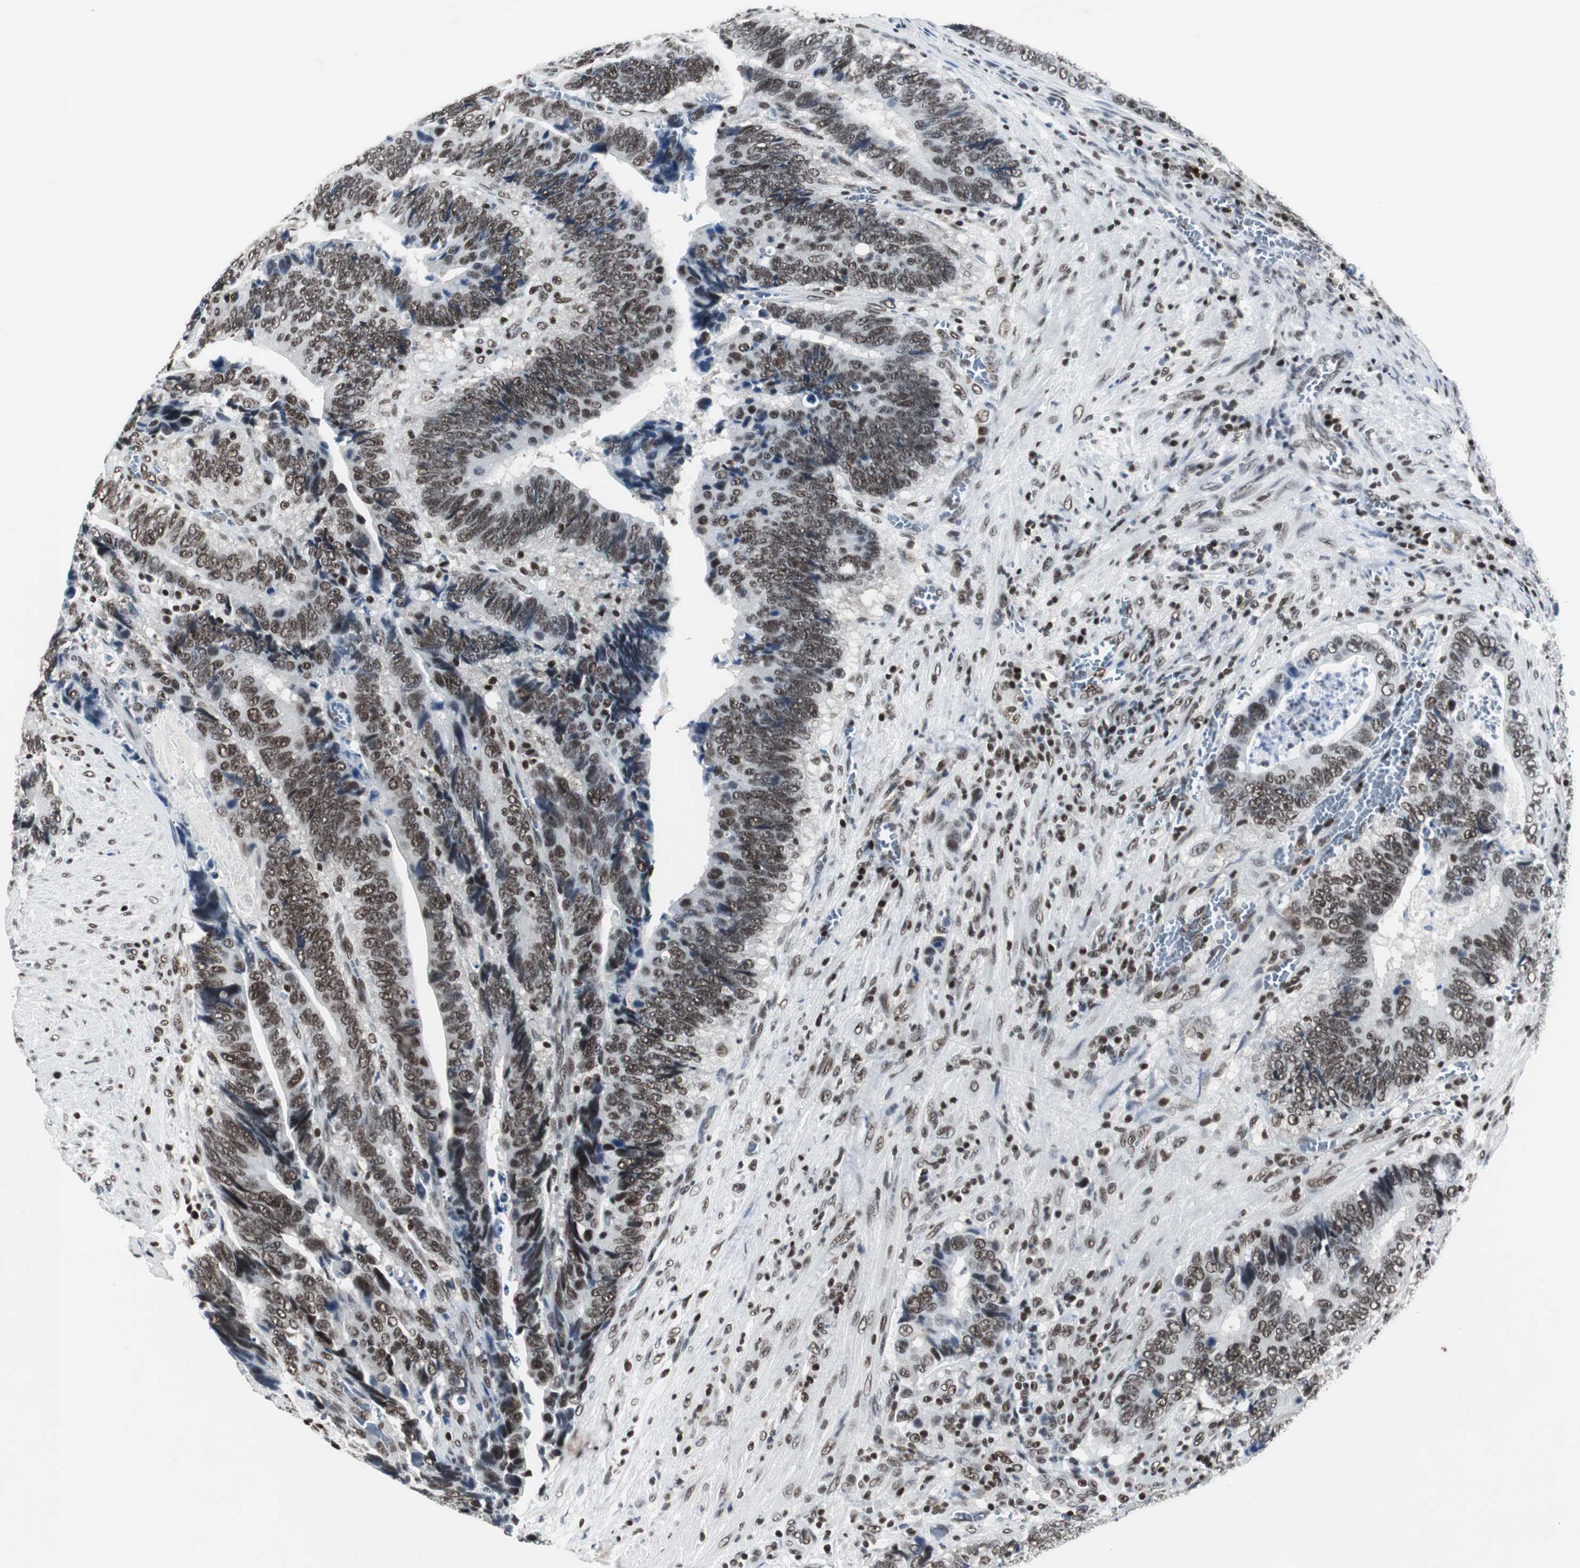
{"staining": {"intensity": "moderate", "quantity": ">75%", "location": "nuclear"}, "tissue": "colorectal cancer", "cell_type": "Tumor cells", "image_type": "cancer", "snomed": [{"axis": "morphology", "description": "Adenocarcinoma, NOS"}, {"axis": "topography", "description": "Colon"}], "caption": "Immunohistochemistry staining of colorectal cancer, which reveals medium levels of moderate nuclear expression in approximately >75% of tumor cells indicating moderate nuclear protein staining. The staining was performed using DAB (brown) for protein detection and nuclei were counterstained in hematoxylin (blue).", "gene": "RAD9A", "patient": {"sex": "male", "age": 72}}